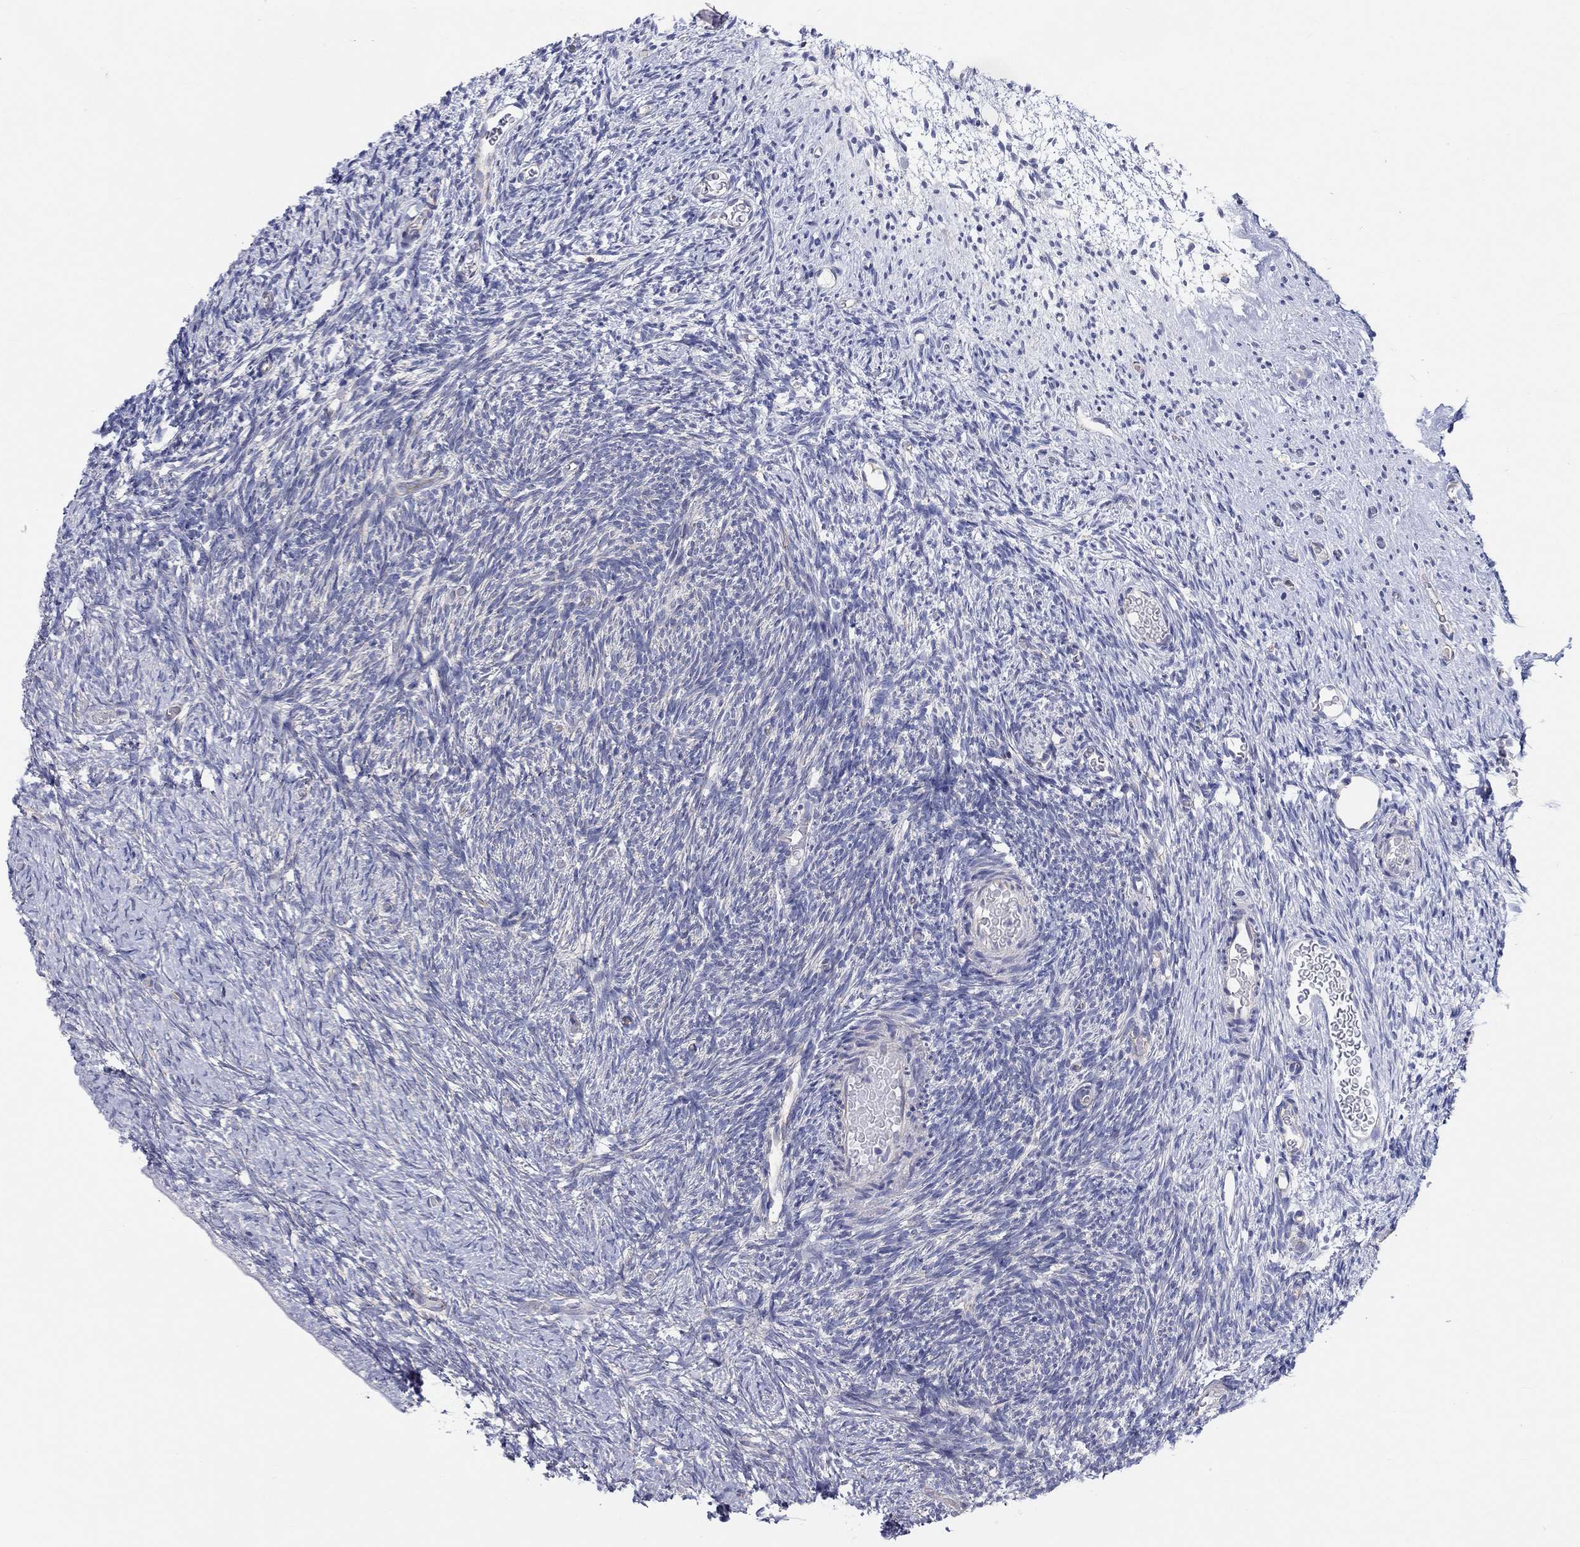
{"staining": {"intensity": "strong", "quantity": ">75%", "location": "cytoplasmic/membranous"}, "tissue": "ovary", "cell_type": "Follicle cells", "image_type": "normal", "snomed": [{"axis": "morphology", "description": "Normal tissue, NOS"}, {"axis": "topography", "description": "Ovary"}], "caption": "Ovary stained for a protein demonstrates strong cytoplasmic/membranous positivity in follicle cells.", "gene": "BCO2", "patient": {"sex": "female", "age": 39}}